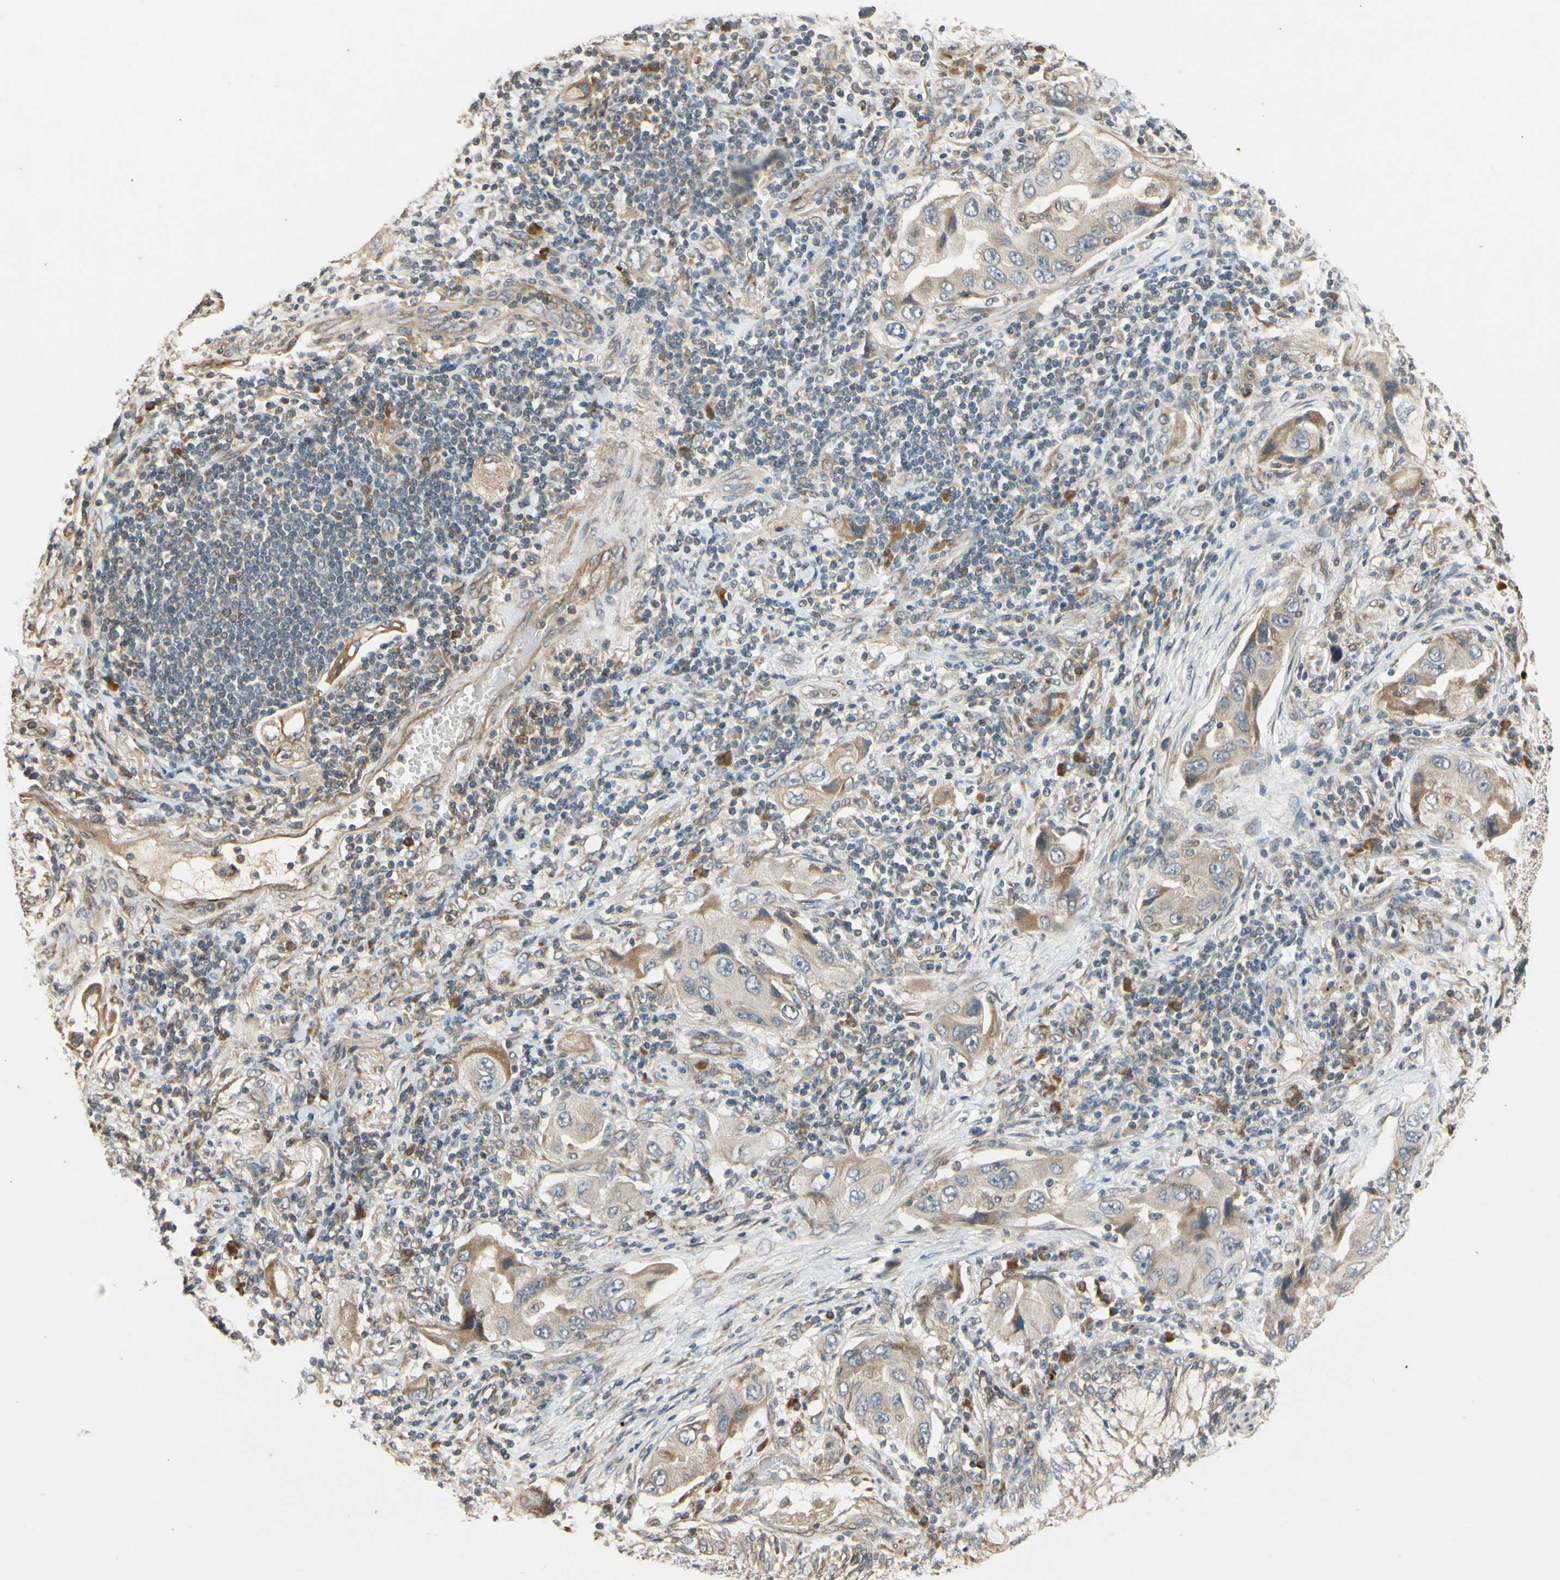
{"staining": {"intensity": "moderate", "quantity": ">75%", "location": "cytoplasmic/membranous"}, "tissue": "lung cancer", "cell_type": "Tumor cells", "image_type": "cancer", "snomed": [{"axis": "morphology", "description": "Adenocarcinoma, NOS"}, {"axis": "topography", "description": "Lung"}], "caption": "There is medium levels of moderate cytoplasmic/membranous expression in tumor cells of lung cancer (adenocarcinoma), as demonstrated by immunohistochemical staining (brown color).", "gene": "ATP2C1", "patient": {"sex": "female", "age": 65}}